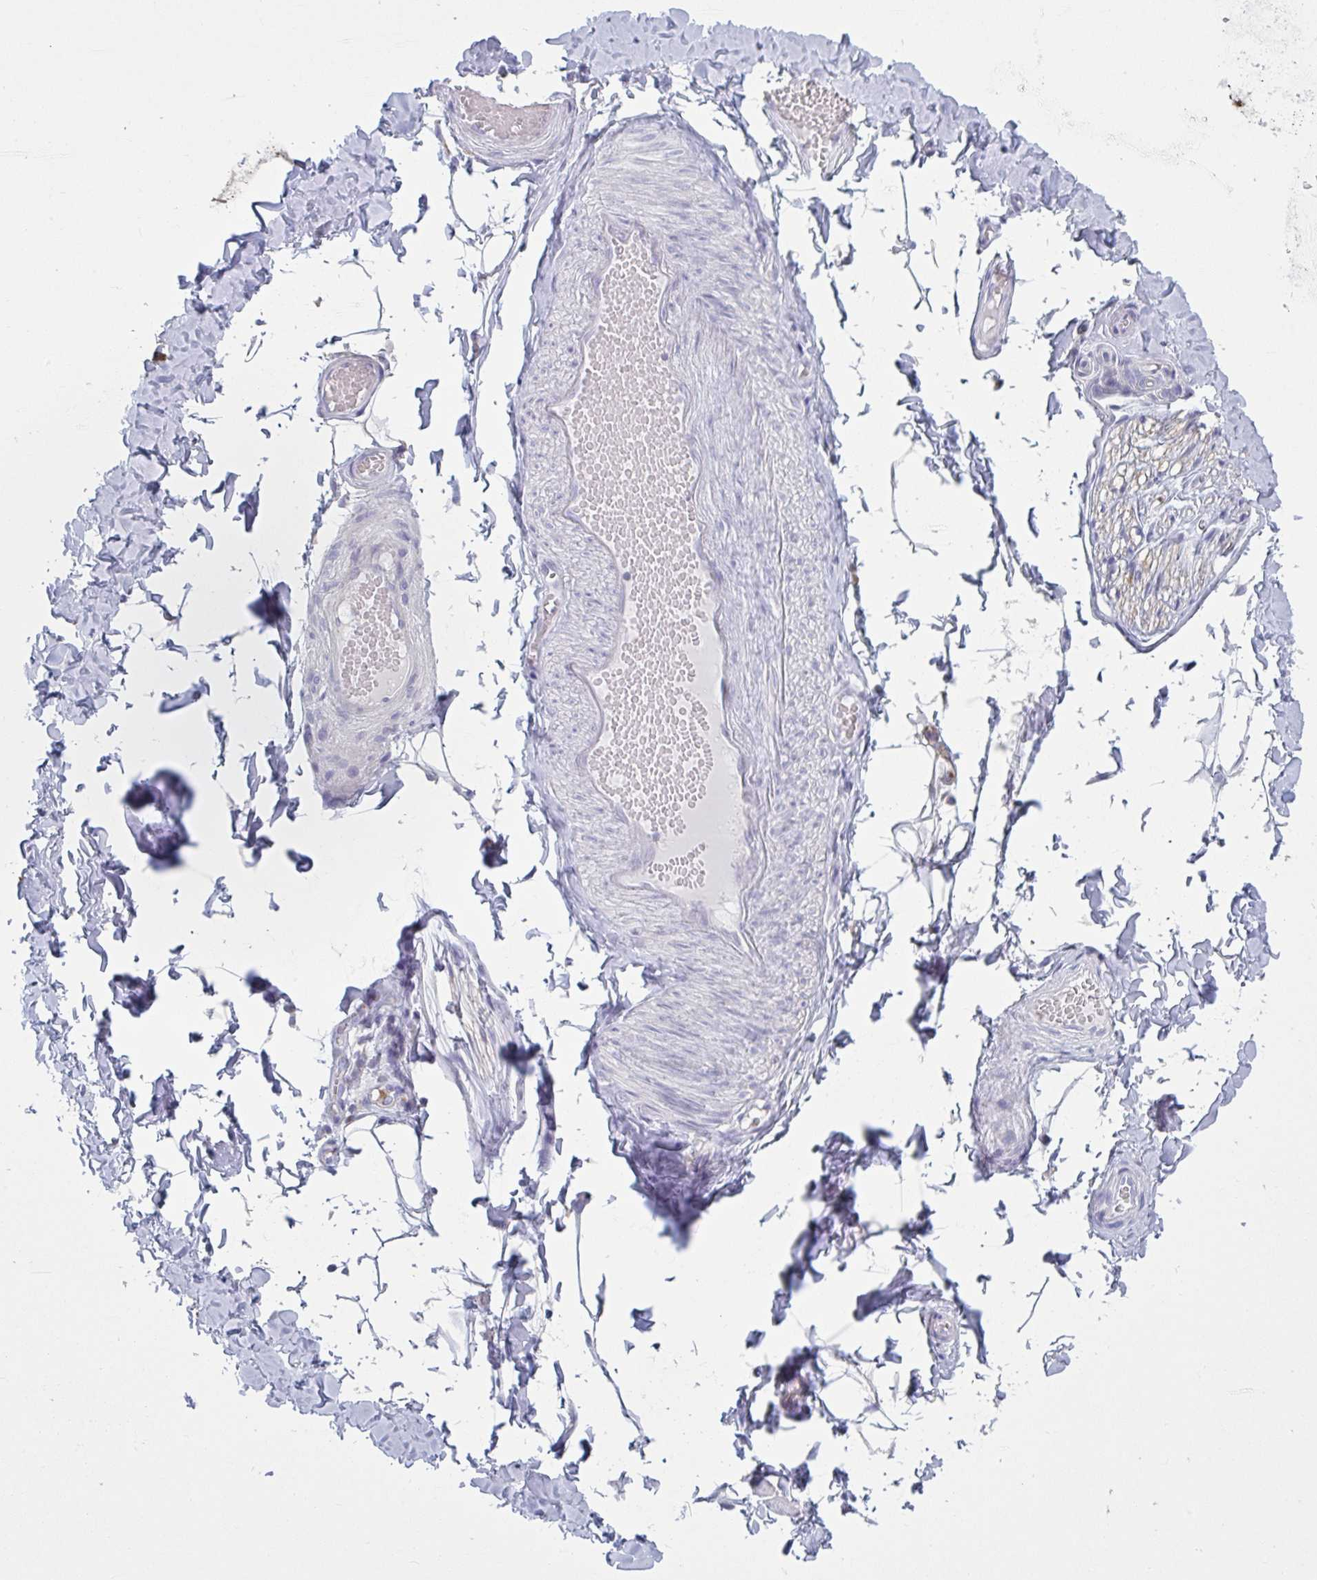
{"staining": {"intensity": "negative", "quantity": "none", "location": "none"}, "tissue": "adipose tissue", "cell_type": "Adipocytes", "image_type": "normal", "snomed": [{"axis": "morphology", "description": "Normal tissue, NOS"}, {"axis": "topography", "description": "Soft tissue"}, {"axis": "topography", "description": "Adipose tissue"}, {"axis": "topography", "description": "Vascular tissue"}, {"axis": "topography", "description": "Peripheral nerve tissue"}], "caption": "An immunohistochemistry (IHC) micrograph of normal adipose tissue is shown. There is no staining in adipocytes of adipose tissue.", "gene": "NIPSNAP1", "patient": {"sex": "male", "age": 29}}